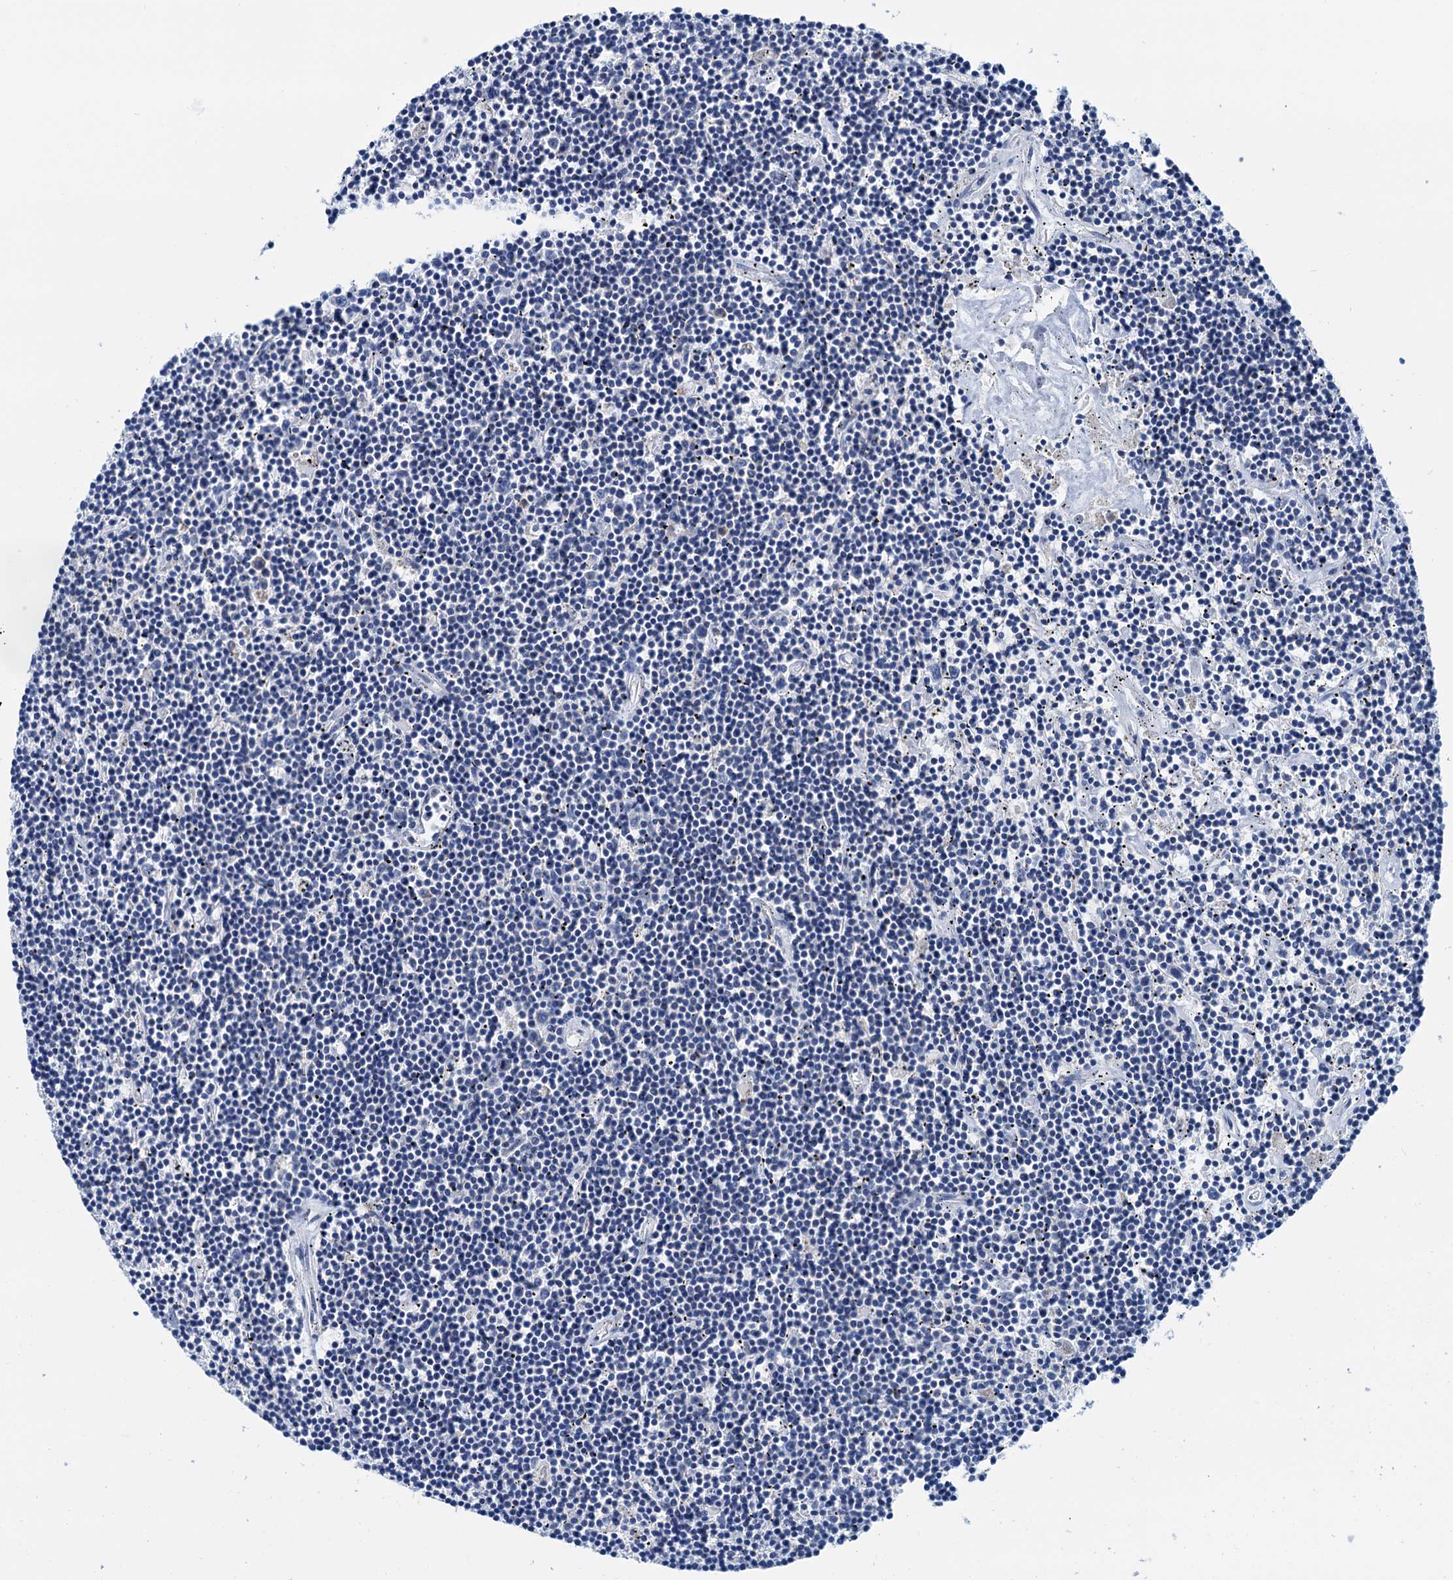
{"staining": {"intensity": "negative", "quantity": "none", "location": "none"}, "tissue": "lymphoma", "cell_type": "Tumor cells", "image_type": "cancer", "snomed": [{"axis": "morphology", "description": "Malignant lymphoma, non-Hodgkin's type, Low grade"}, {"axis": "topography", "description": "Spleen"}], "caption": "An image of human malignant lymphoma, non-Hodgkin's type (low-grade) is negative for staining in tumor cells.", "gene": "ELAC1", "patient": {"sex": "male", "age": 76}}